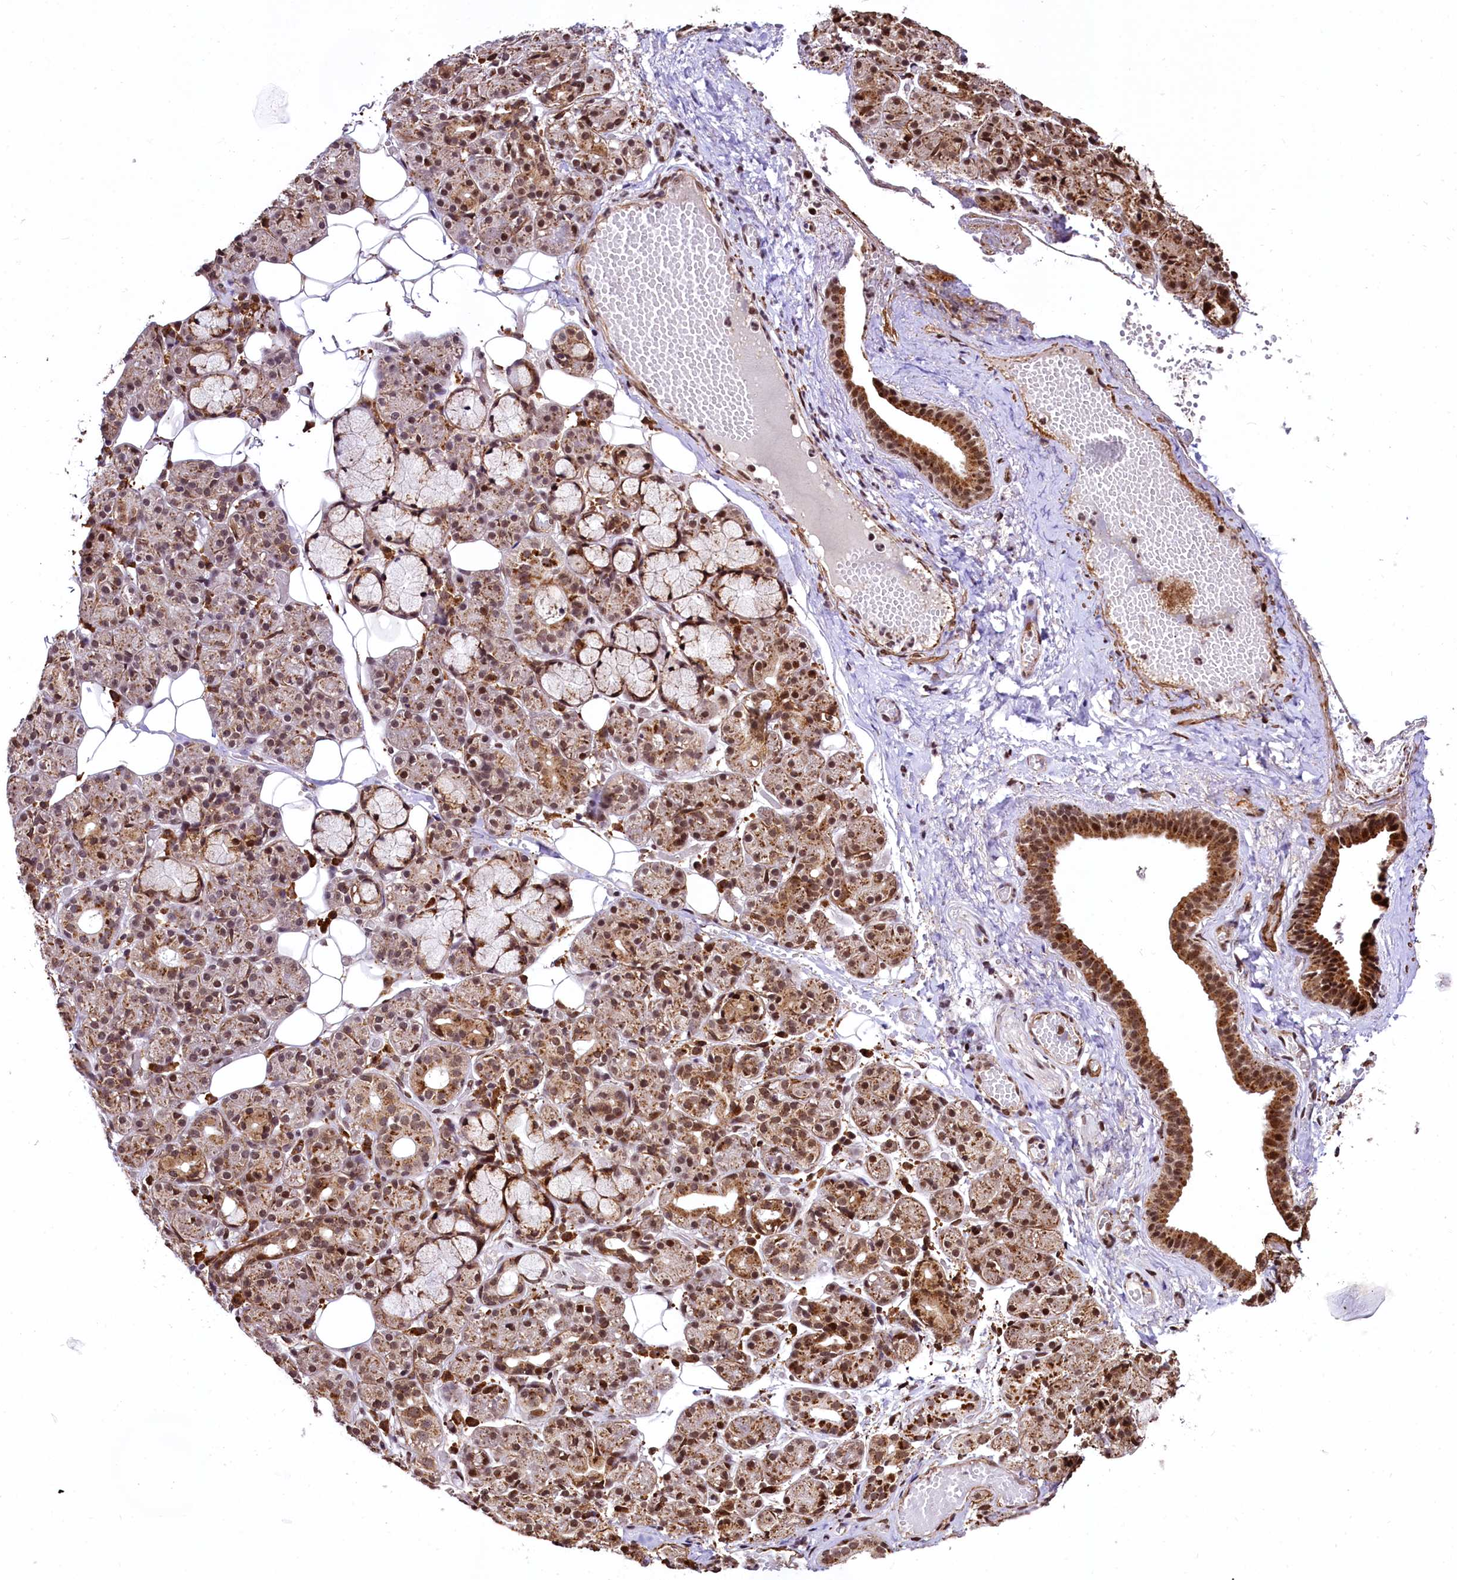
{"staining": {"intensity": "moderate", "quantity": ">75%", "location": "cytoplasmic/membranous,nuclear"}, "tissue": "salivary gland", "cell_type": "Glandular cells", "image_type": "normal", "snomed": [{"axis": "morphology", "description": "Normal tissue, NOS"}, {"axis": "topography", "description": "Salivary gland"}], "caption": "This image demonstrates IHC staining of normal salivary gland, with medium moderate cytoplasmic/membranous,nuclear expression in about >75% of glandular cells.", "gene": "PDS5B", "patient": {"sex": "male", "age": 63}}